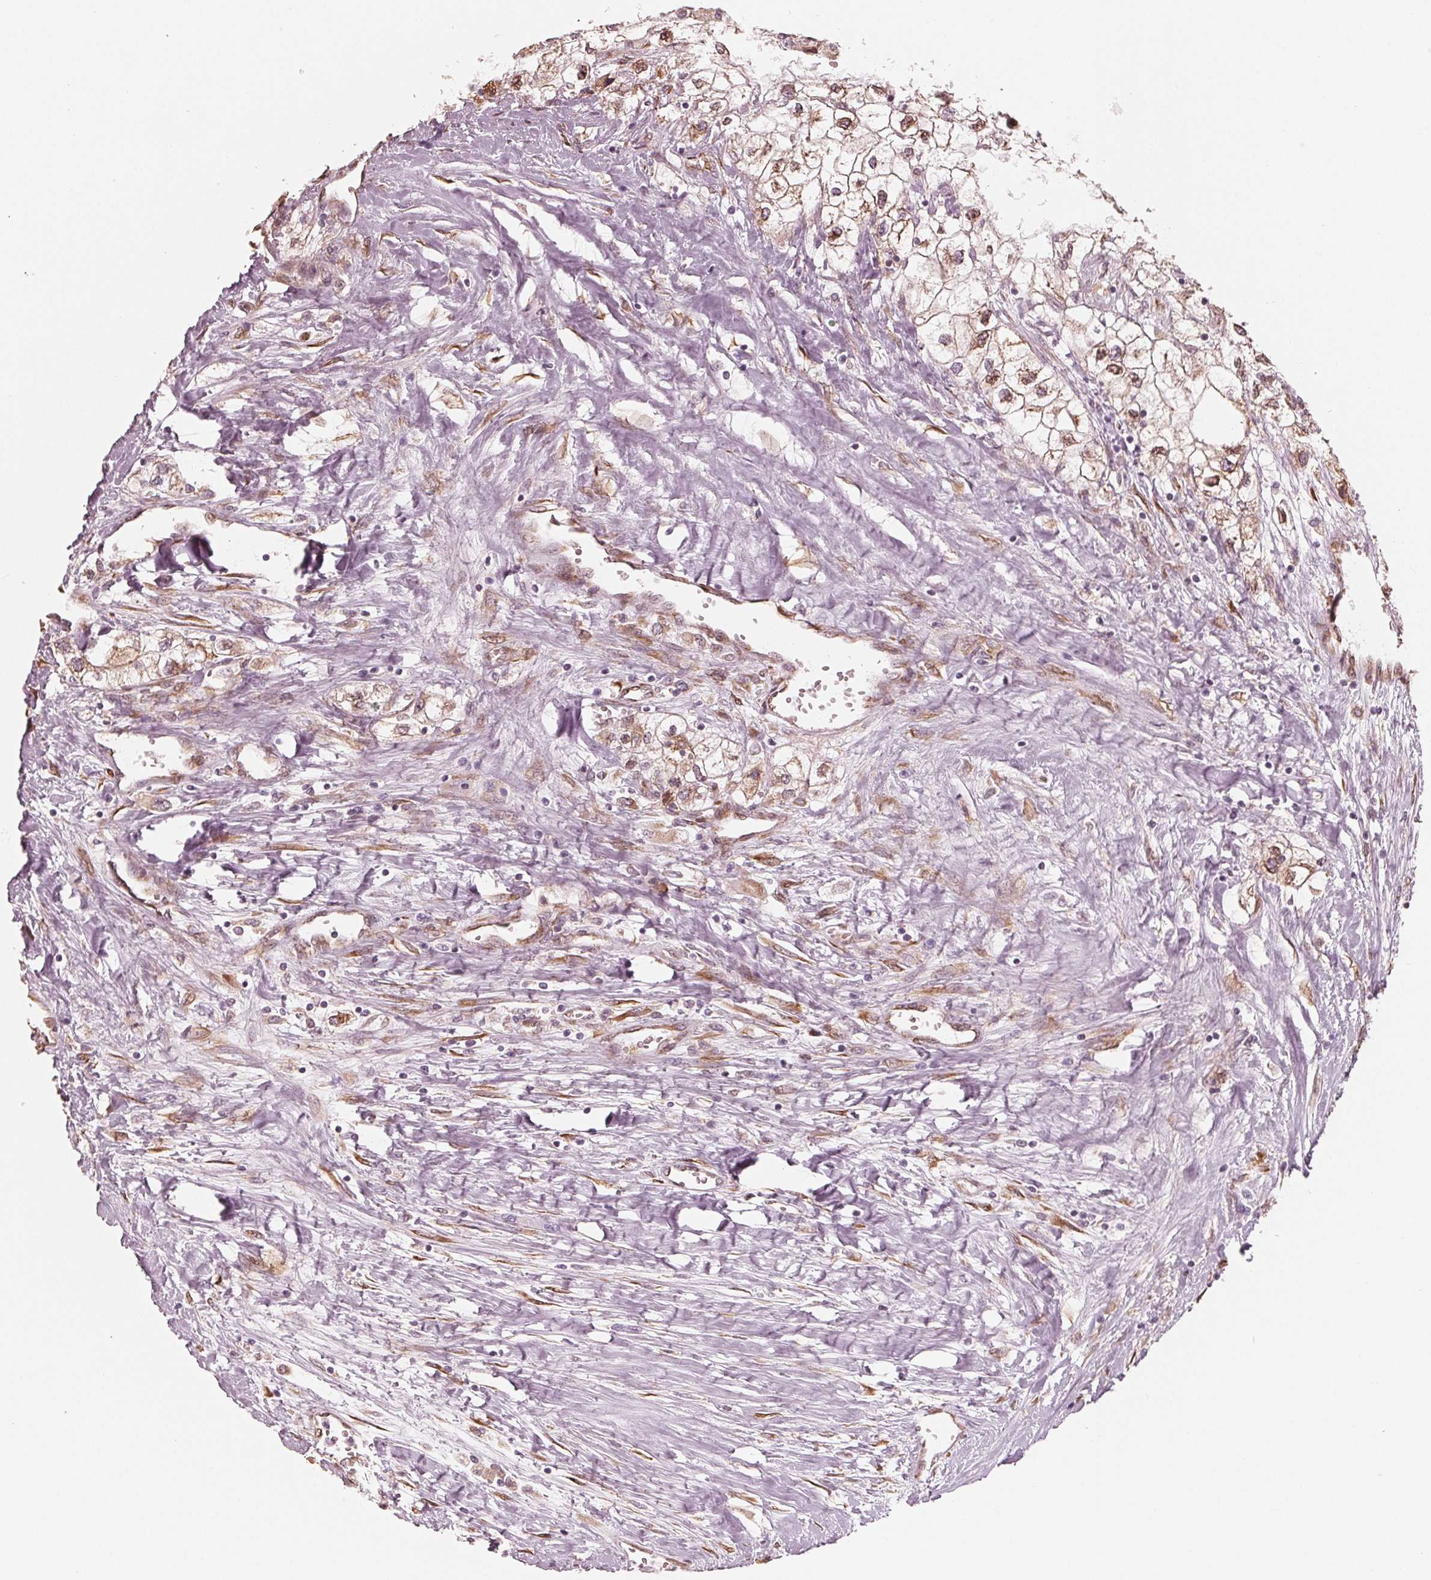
{"staining": {"intensity": "moderate", "quantity": ">75%", "location": "cytoplasmic/membranous"}, "tissue": "renal cancer", "cell_type": "Tumor cells", "image_type": "cancer", "snomed": [{"axis": "morphology", "description": "Adenocarcinoma, NOS"}, {"axis": "topography", "description": "Kidney"}], "caption": "A medium amount of moderate cytoplasmic/membranous positivity is present in about >75% of tumor cells in renal adenocarcinoma tissue.", "gene": "IKBIP", "patient": {"sex": "male", "age": 59}}